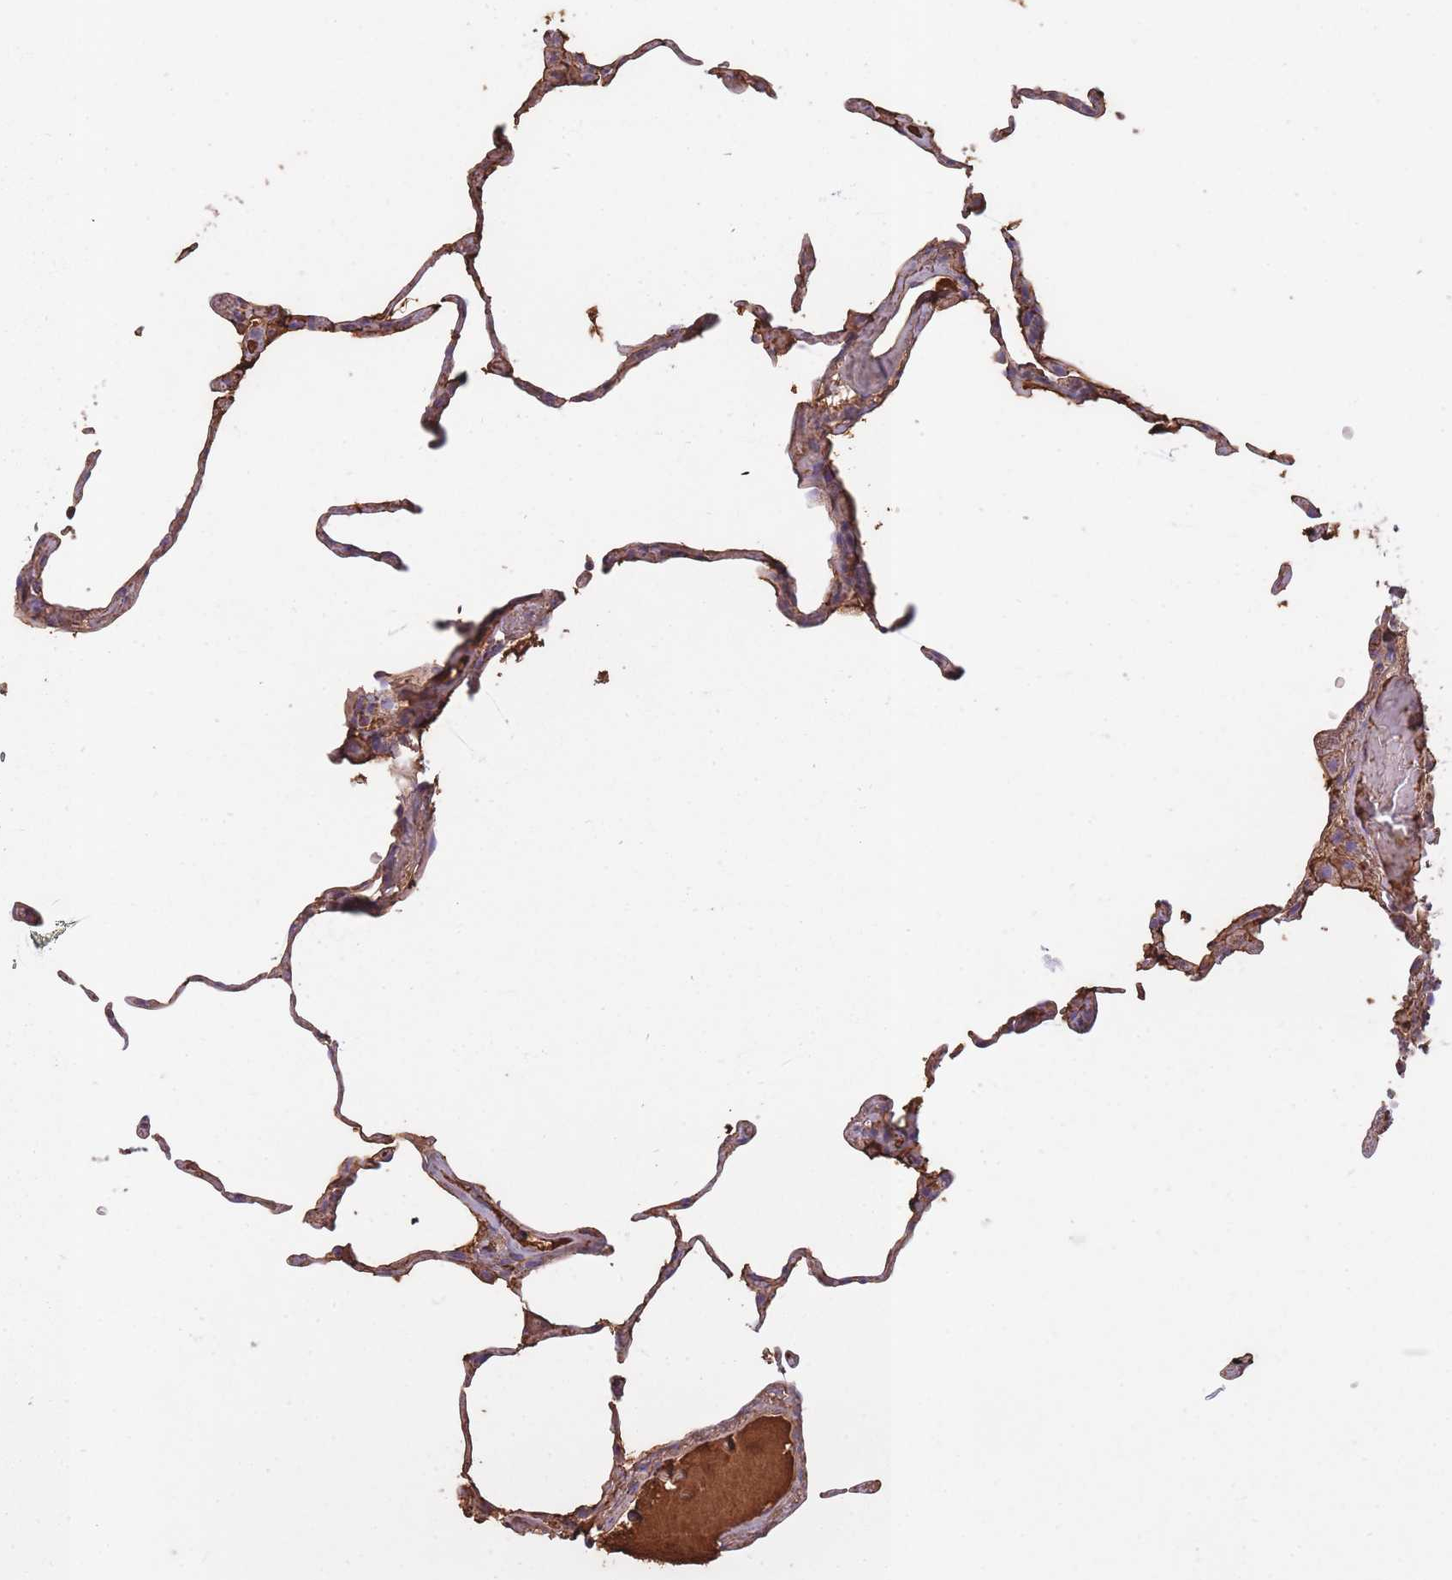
{"staining": {"intensity": "weak", "quantity": ">75%", "location": "cytoplasmic/membranous"}, "tissue": "lung", "cell_type": "Alveolar cells", "image_type": "normal", "snomed": [{"axis": "morphology", "description": "Normal tissue, NOS"}, {"axis": "topography", "description": "Lung"}], "caption": "IHC histopathology image of unremarkable lung: lung stained using immunohistochemistry reveals low levels of weak protein expression localized specifically in the cytoplasmic/membranous of alveolar cells, appearing as a cytoplasmic/membranous brown color.", "gene": "KAT2A", "patient": {"sex": "female", "age": 57}}